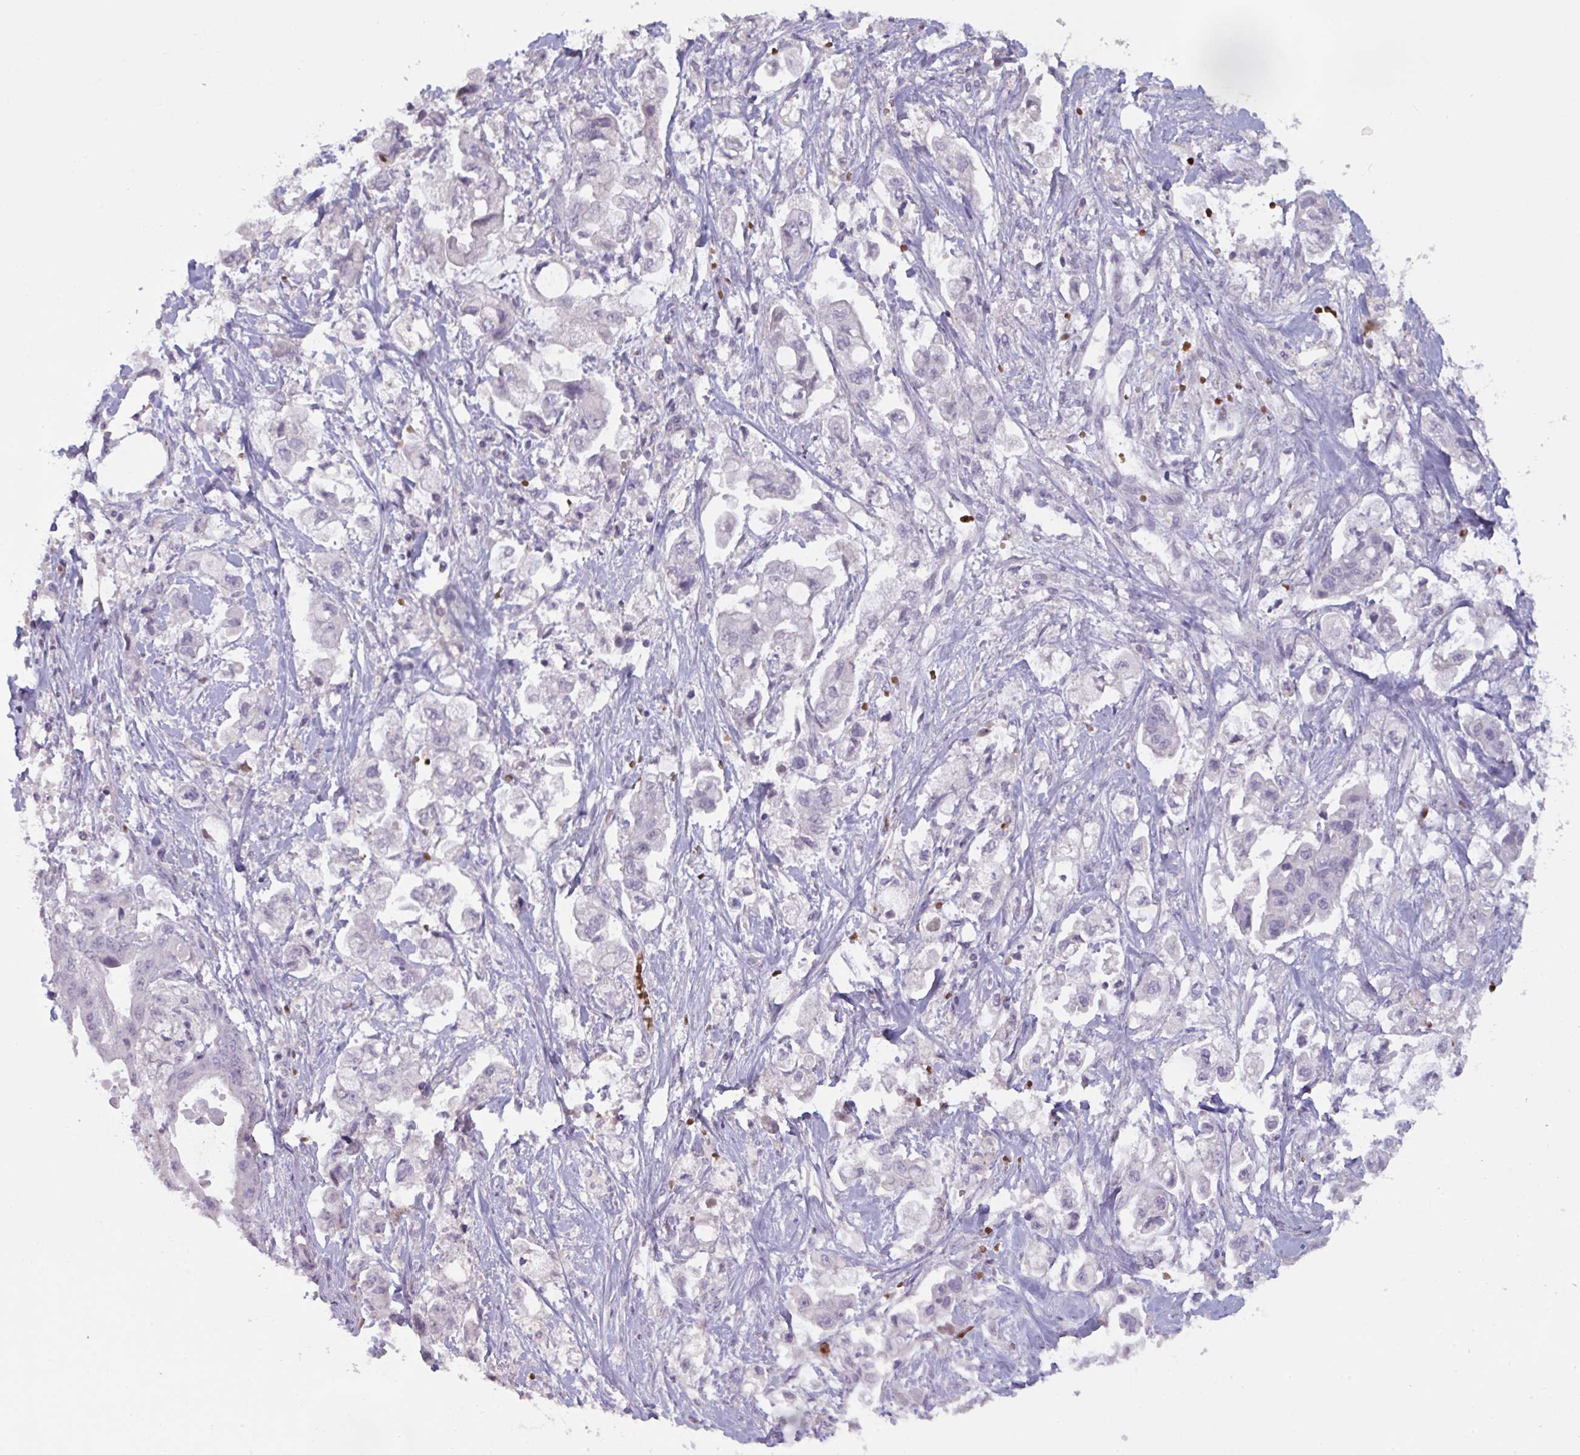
{"staining": {"intensity": "negative", "quantity": "none", "location": "none"}, "tissue": "stomach cancer", "cell_type": "Tumor cells", "image_type": "cancer", "snomed": [{"axis": "morphology", "description": "Adenocarcinoma, NOS"}, {"axis": "topography", "description": "Stomach"}], "caption": "Immunohistochemistry histopathology image of neoplastic tissue: stomach cancer (adenocarcinoma) stained with DAB displays no significant protein positivity in tumor cells.", "gene": "RFPL4B", "patient": {"sex": "male", "age": 62}}